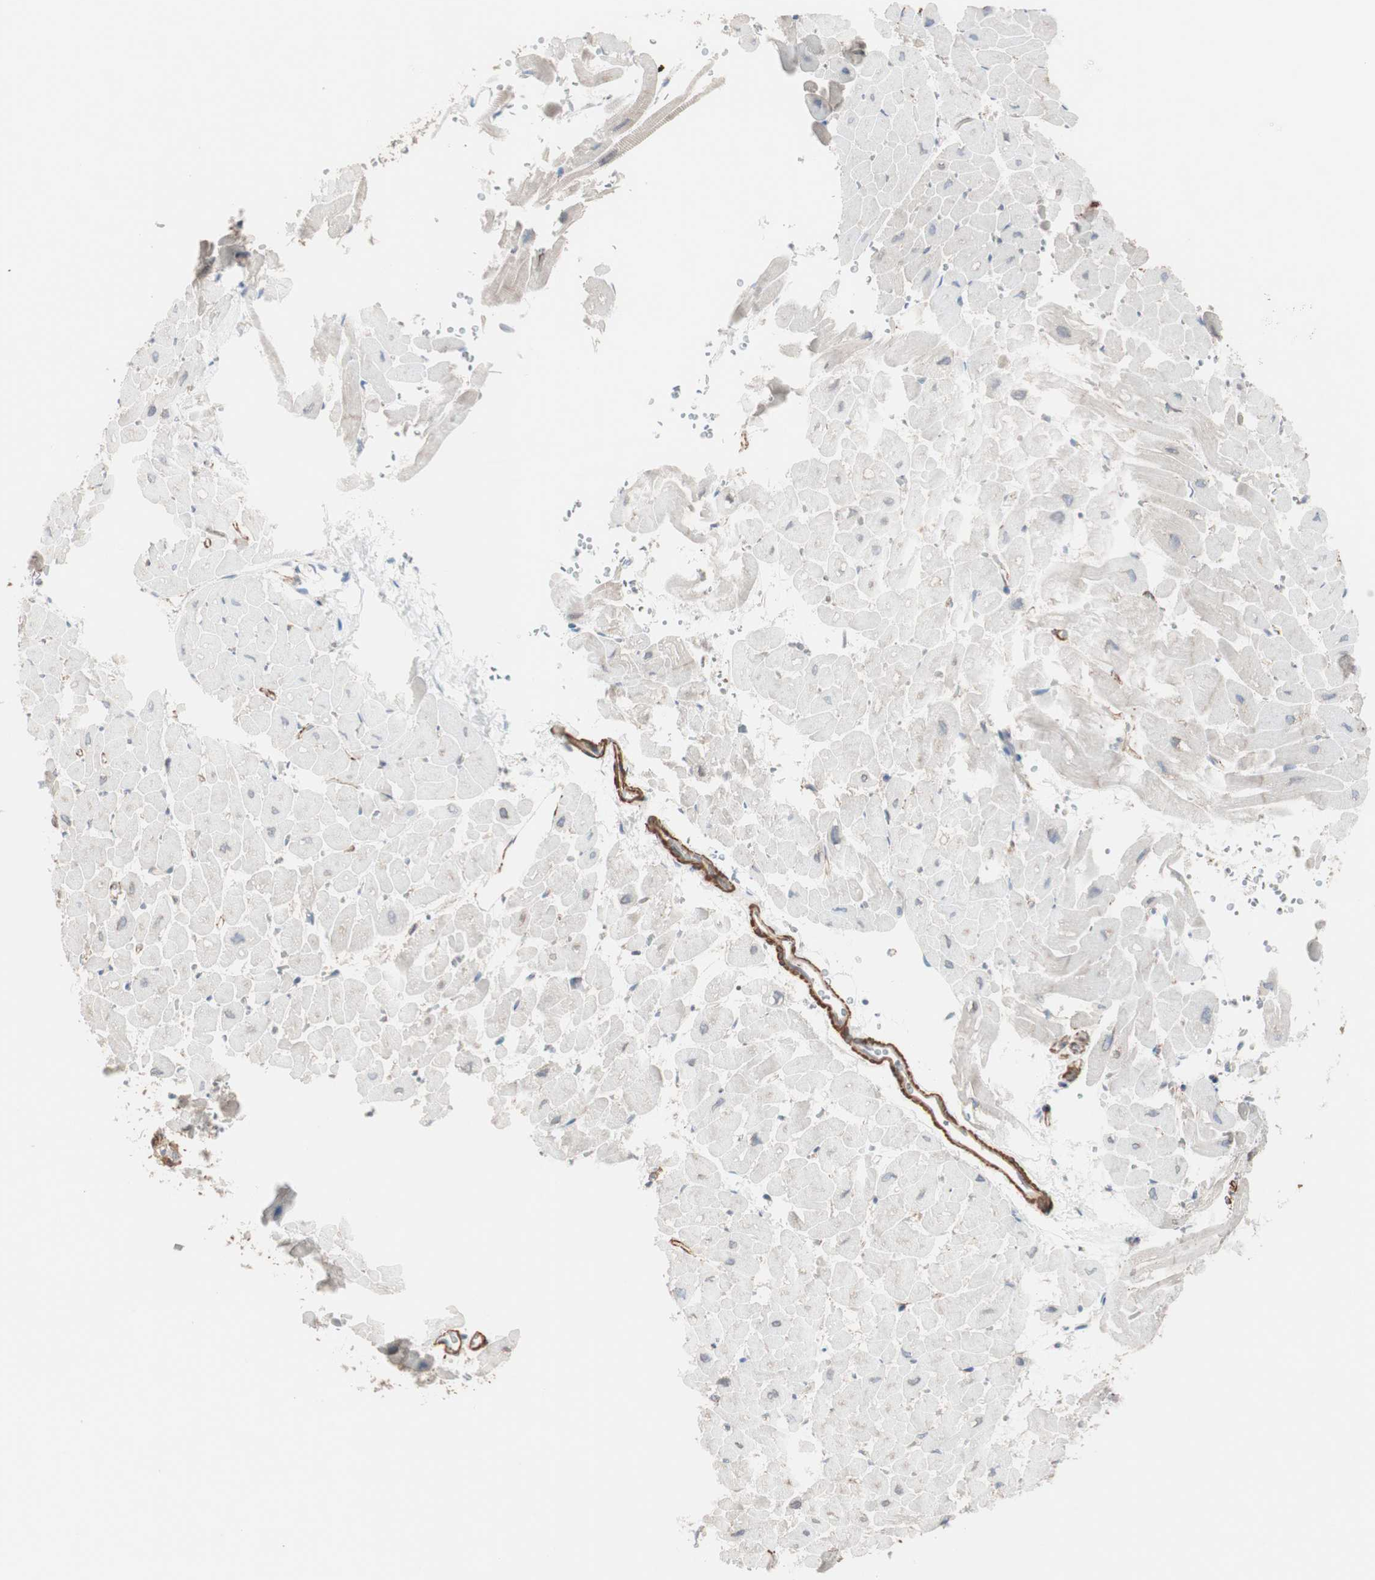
{"staining": {"intensity": "negative", "quantity": "none", "location": "none"}, "tissue": "heart muscle", "cell_type": "Cardiomyocytes", "image_type": "normal", "snomed": [{"axis": "morphology", "description": "Normal tissue, NOS"}, {"axis": "topography", "description": "Heart"}], "caption": "Immunohistochemistry photomicrograph of benign human heart muscle stained for a protein (brown), which shows no expression in cardiomyocytes.", "gene": "ALG5", "patient": {"sex": "male", "age": 45}}